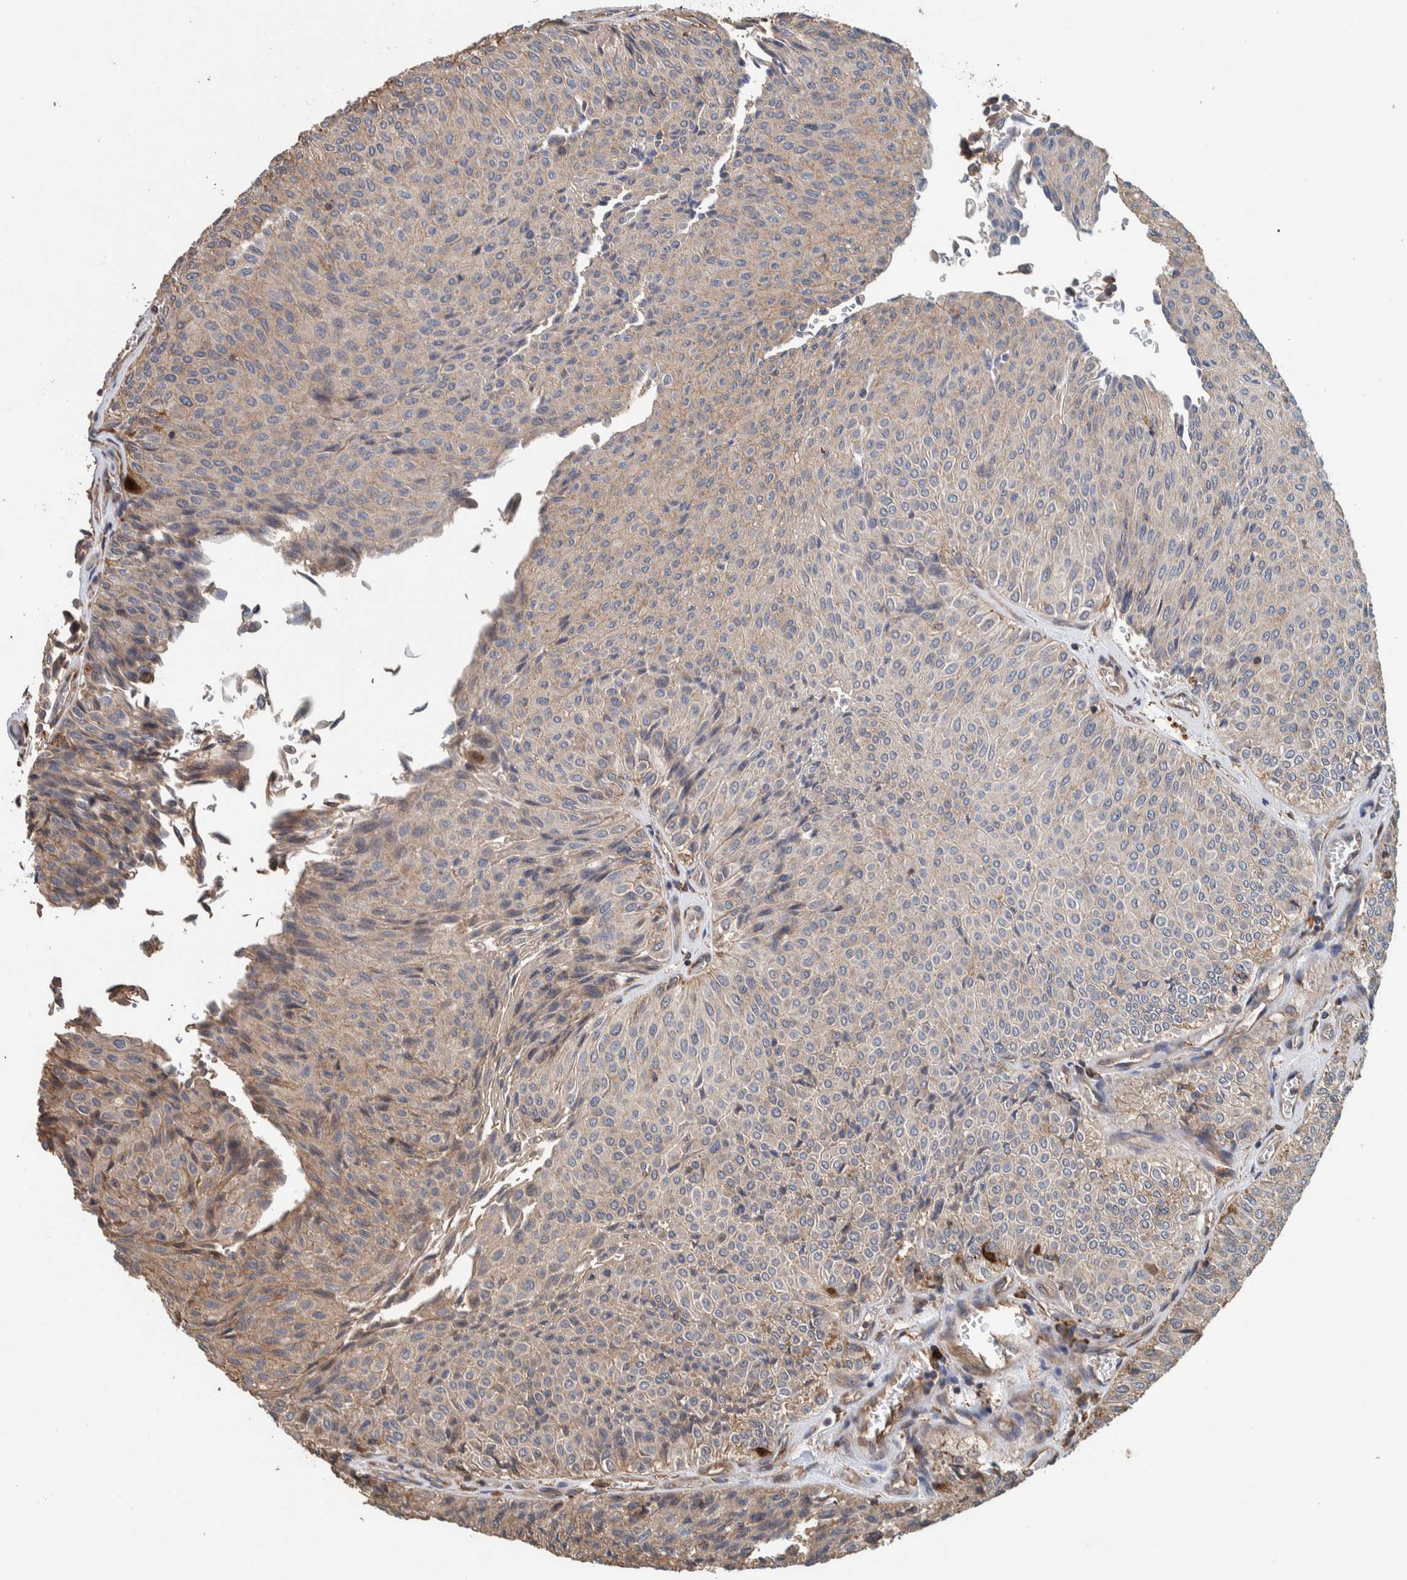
{"staining": {"intensity": "weak", "quantity": ">75%", "location": "cytoplasmic/membranous"}, "tissue": "urothelial cancer", "cell_type": "Tumor cells", "image_type": "cancer", "snomed": [{"axis": "morphology", "description": "Urothelial carcinoma, Low grade"}, {"axis": "topography", "description": "Urinary bladder"}], "caption": "Immunohistochemical staining of urothelial cancer shows low levels of weak cytoplasmic/membranous protein positivity in approximately >75% of tumor cells. The staining is performed using DAB (3,3'-diaminobenzidine) brown chromogen to label protein expression. The nuclei are counter-stained blue using hematoxylin.", "gene": "PLA2G3", "patient": {"sex": "male", "age": 78}}